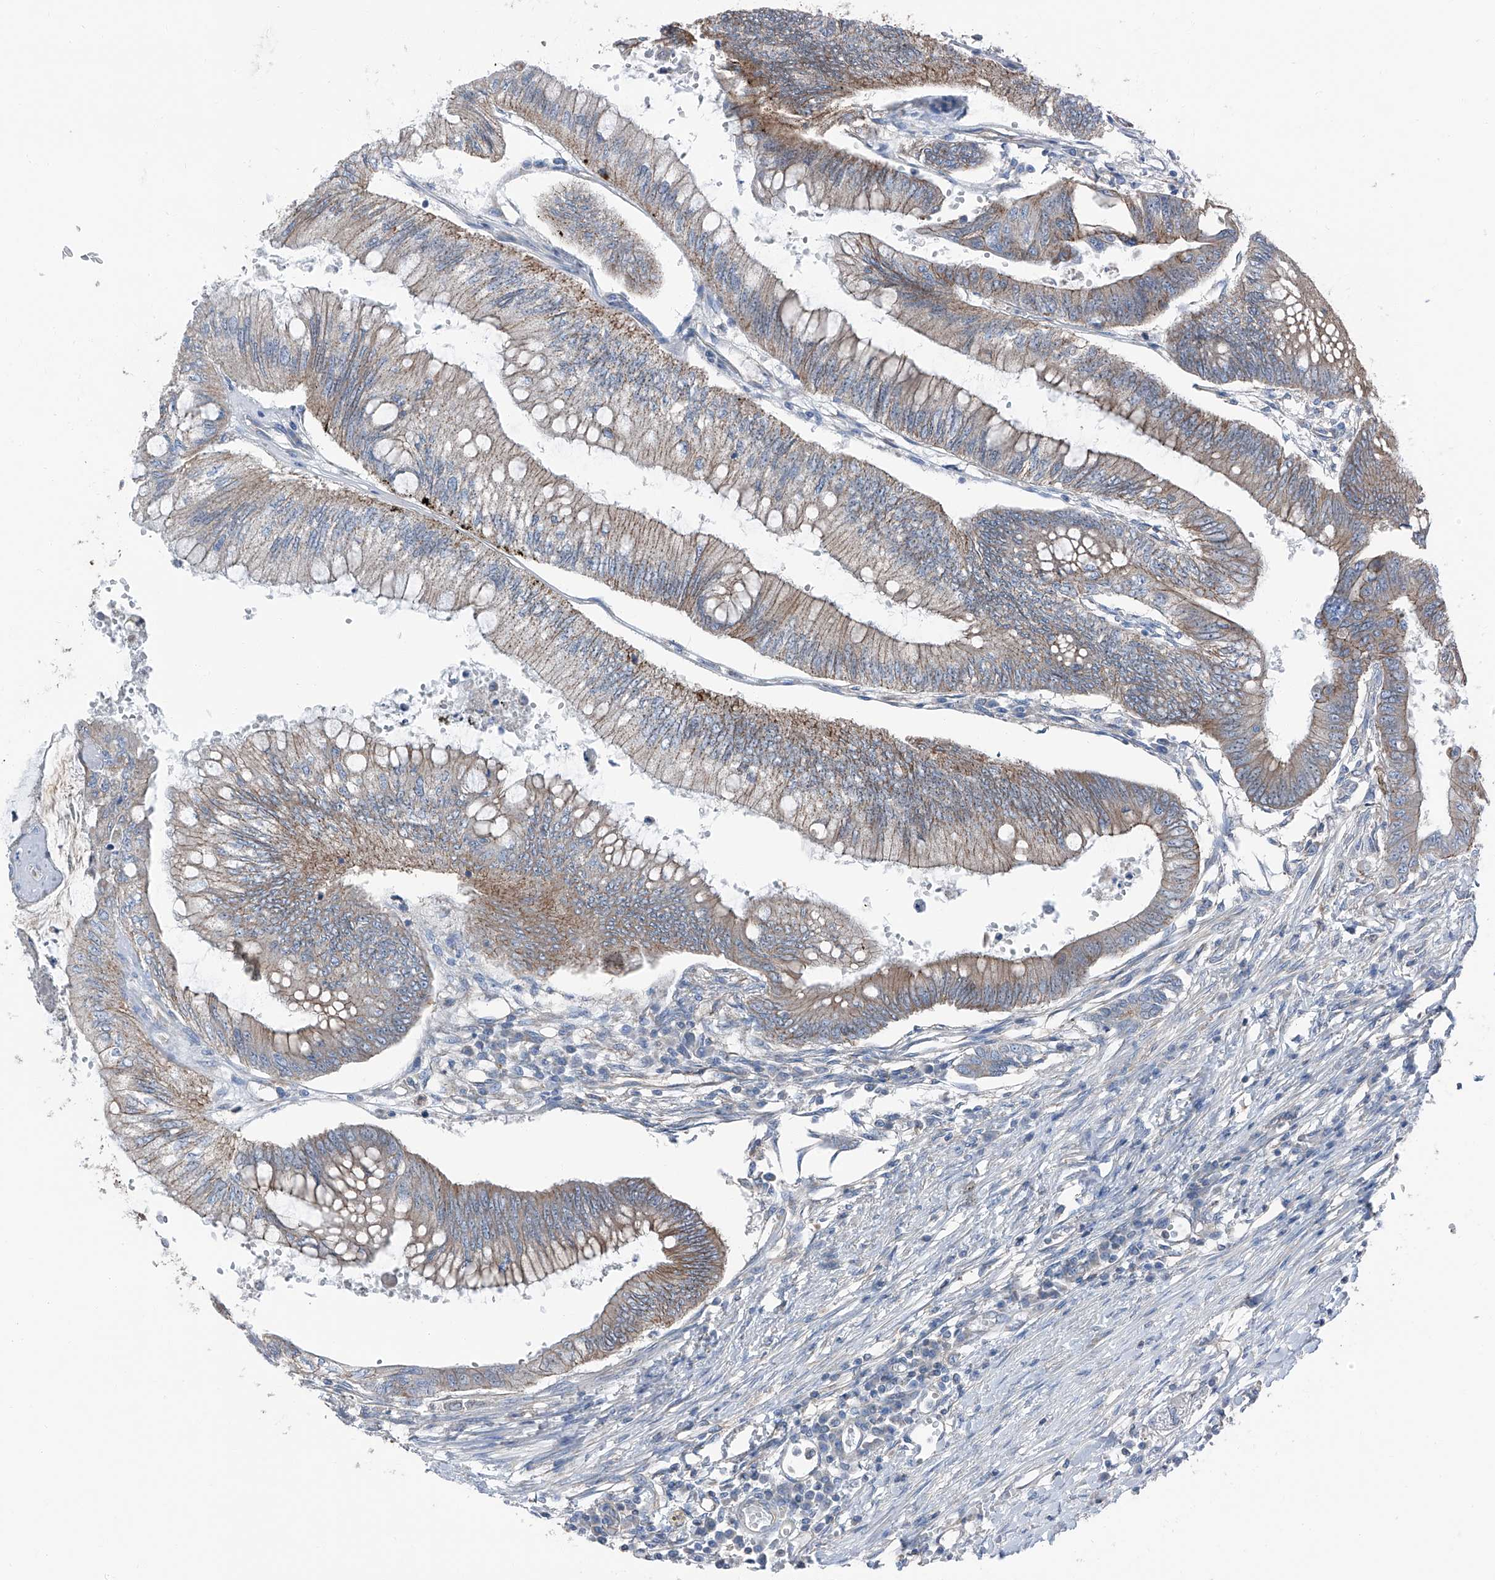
{"staining": {"intensity": "moderate", "quantity": "25%-75%", "location": "cytoplasmic/membranous"}, "tissue": "colorectal cancer", "cell_type": "Tumor cells", "image_type": "cancer", "snomed": [{"axis": "morphology", "description": "Adenoma, NOS"}, {"axis": "morphology", "description": "Adenocarcinoma, NOS"}, {"axis": "topography", "description": "Colon"}], "caption": "Adenocarcinoma (colorectal) was stained to show a protein in brown. There is medium levels of moderate cytoplasmic/membranous positivity in about 25%-75% of tumor cells.", "gene": "GPR142", "patient": {"sex": "male", "age": 79}}